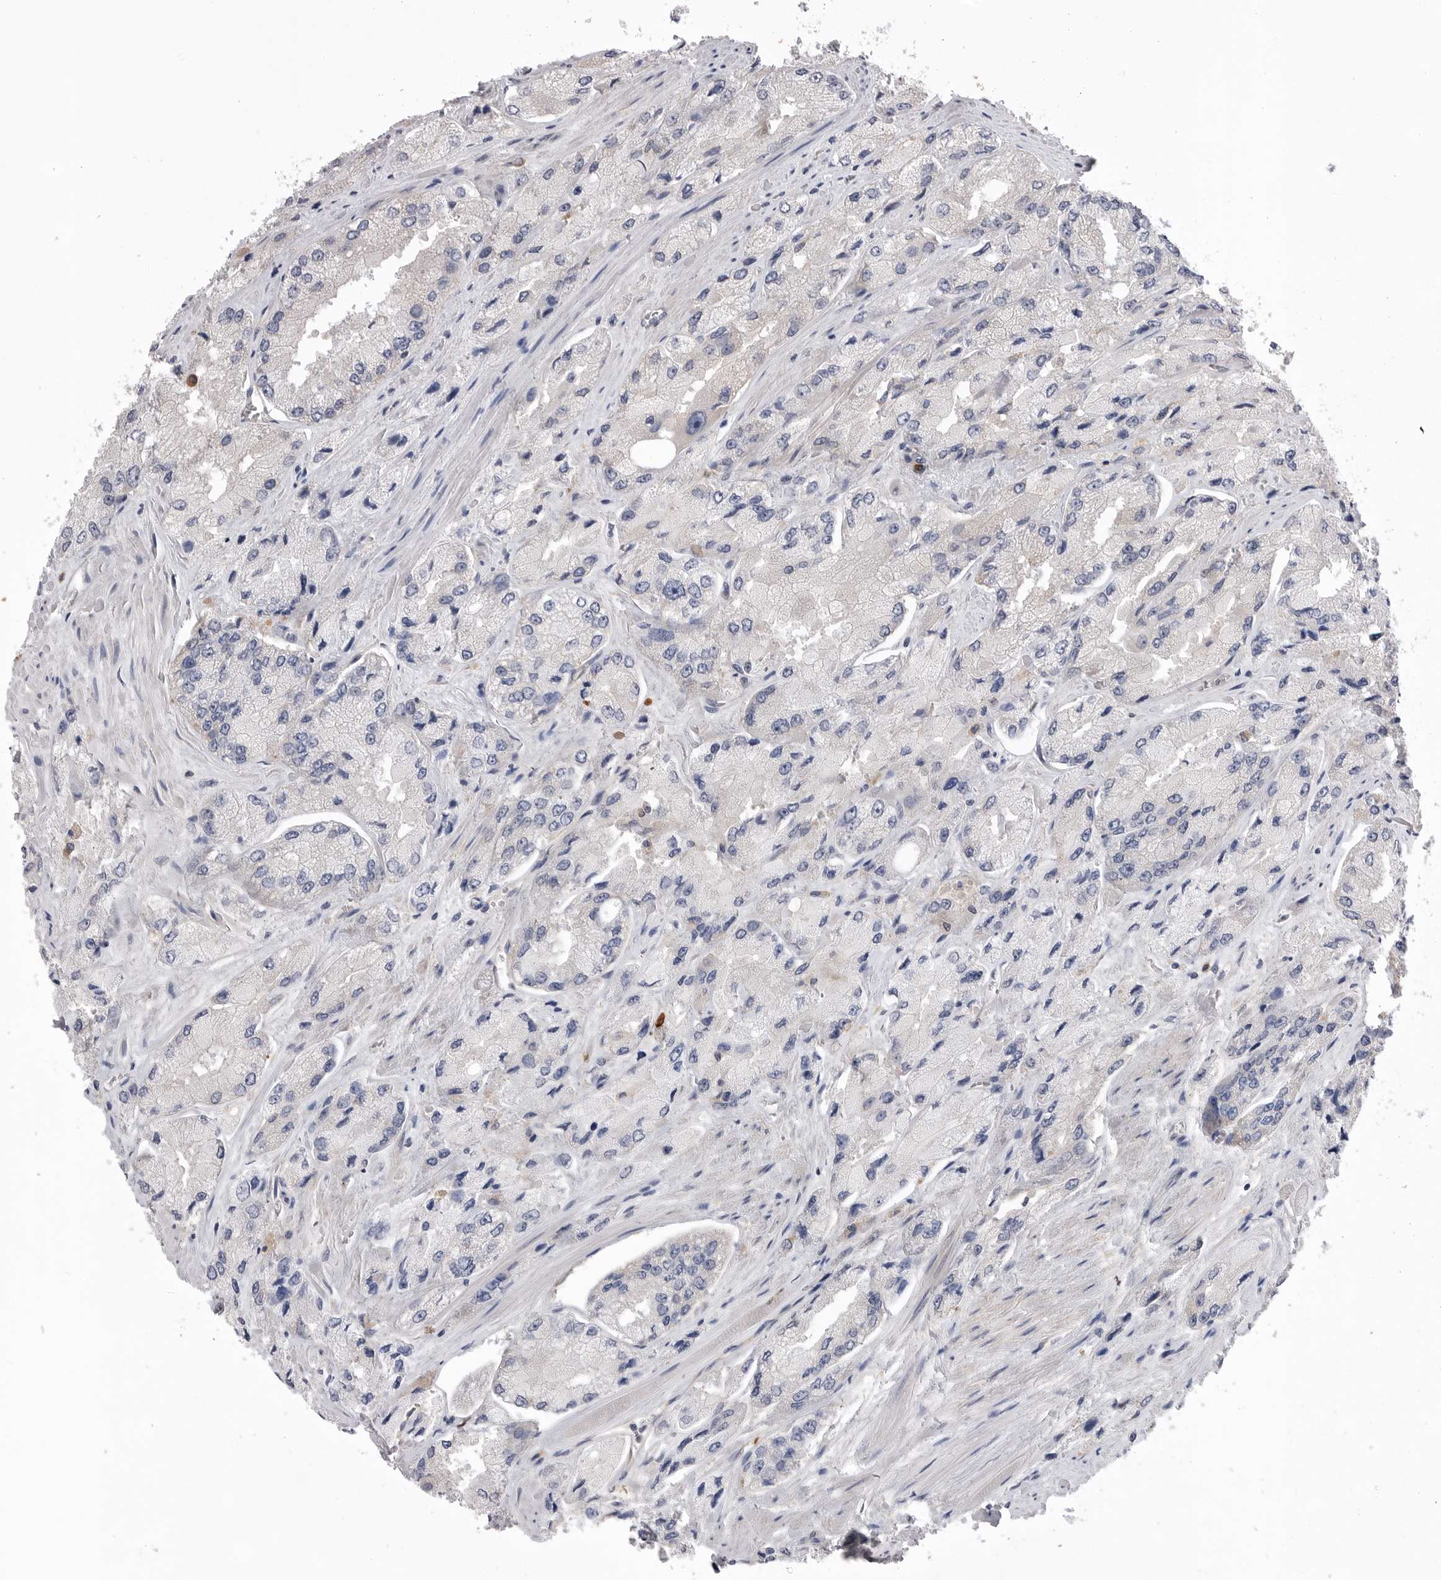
{"staining": {"intensity": "negative", "quantity": "none", "location": "none"}, "tissue": "prostate cancer", "cell_type": "Tumor cells", "image_type": "cancer", "snomed": [{"axis": "morphology", "description": "Adenocarcinoma, High grade"}, {"axis": "topography", "description": "Prostate"}], "caption": "This is a micrograph of IHC staining of high-grade adenocarcinoma (prostate), which shows no positivity in tumor cells.", "gene": "VAC14", "patient": {"sex": "male", "age": 58}}